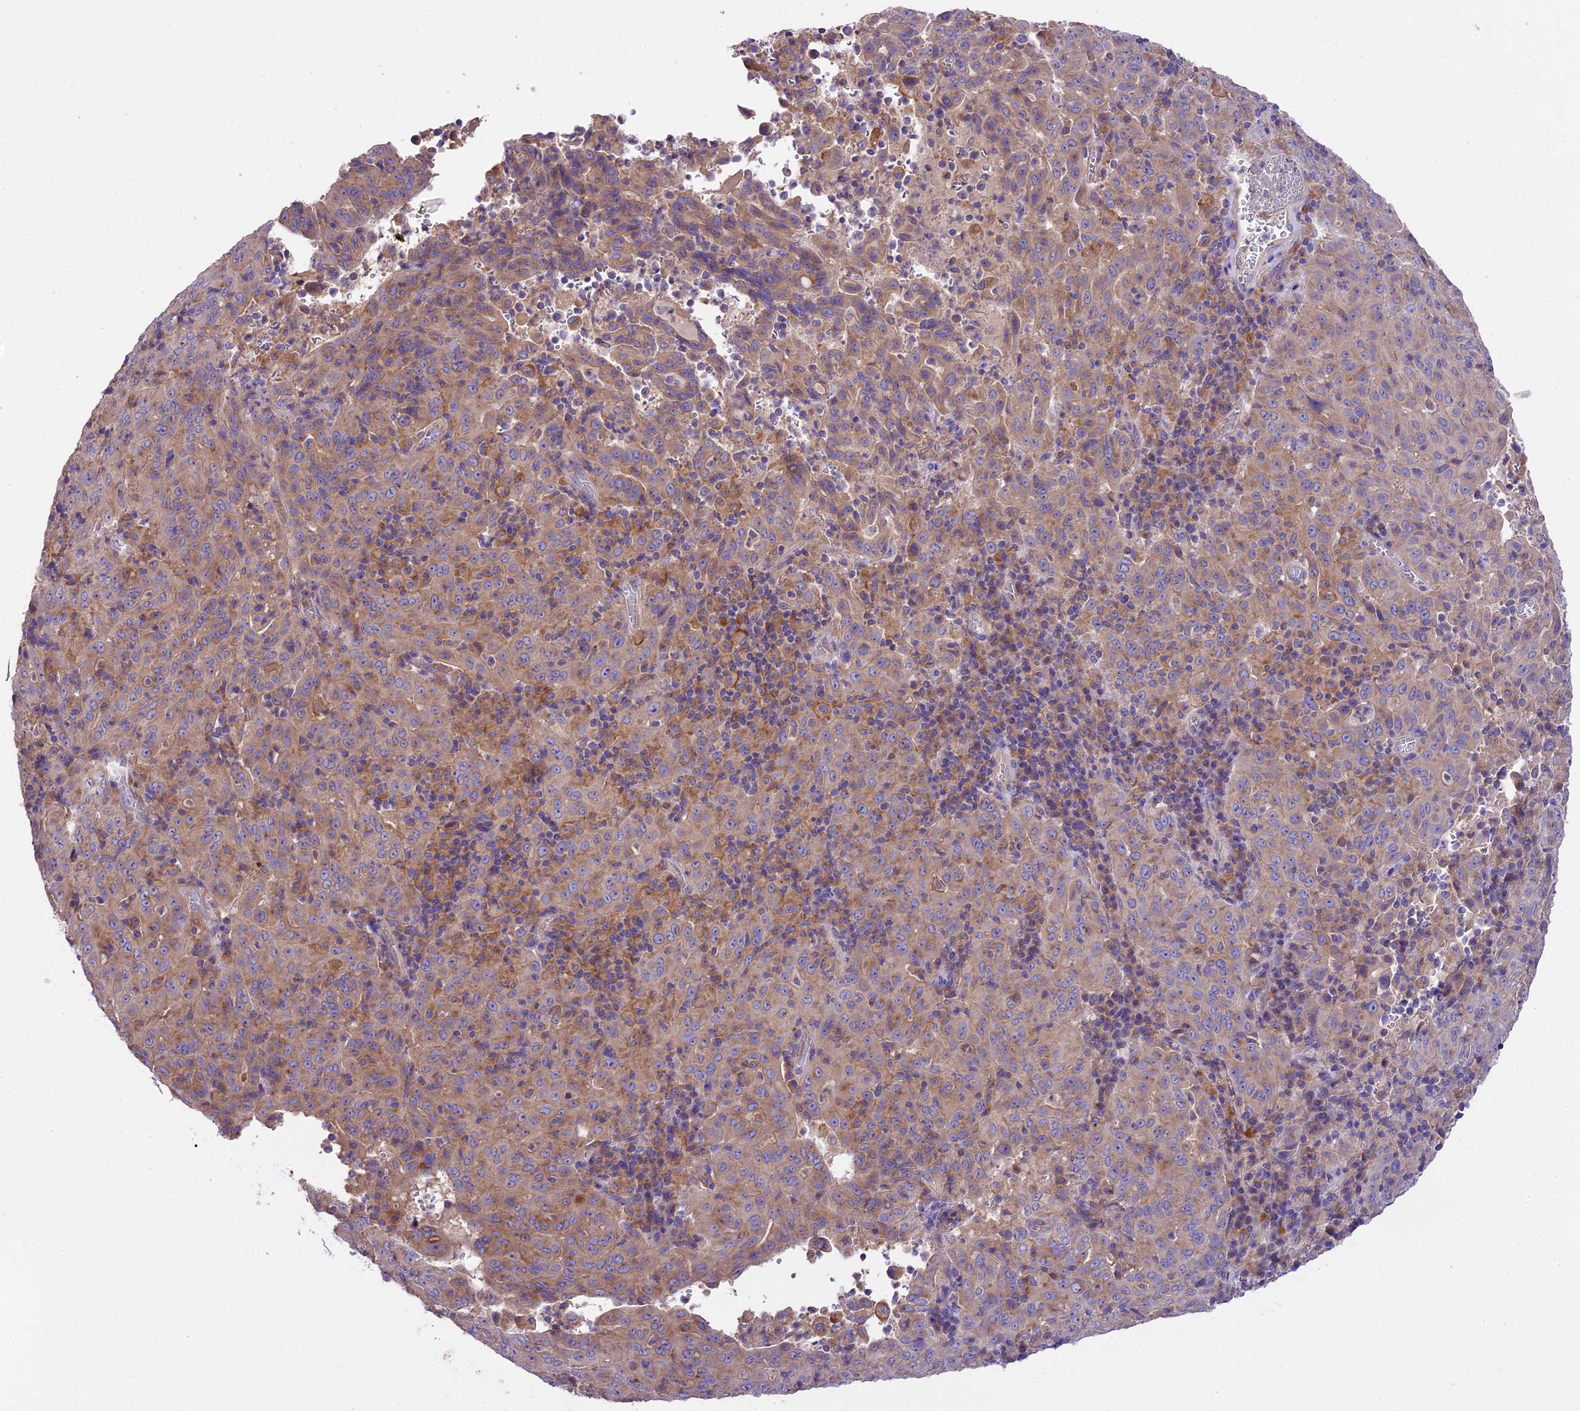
{"staining": {"intensity": "negative", "quantity": "none", "location": "none"}, "tissue": "pancreatic cancer", "cell_type": "Tumor cells", "image_type": "cancer", "snomed": [{"axis": "morphology", "description": "Adenocarcinoma, NOS"}, {"axis": "topography", "description": "Pancreas"}], "caption": "Tumor cells are negative for protein expression in human adenocarcinoma (pancreatic). (DAB (3,3'-diaminobenzidine) immunohistochemistry (IHC) visualized using brightfield microscopy, high magnification).", "gene": "PEMT", "patient": {"sex": "male", "age": 63}}